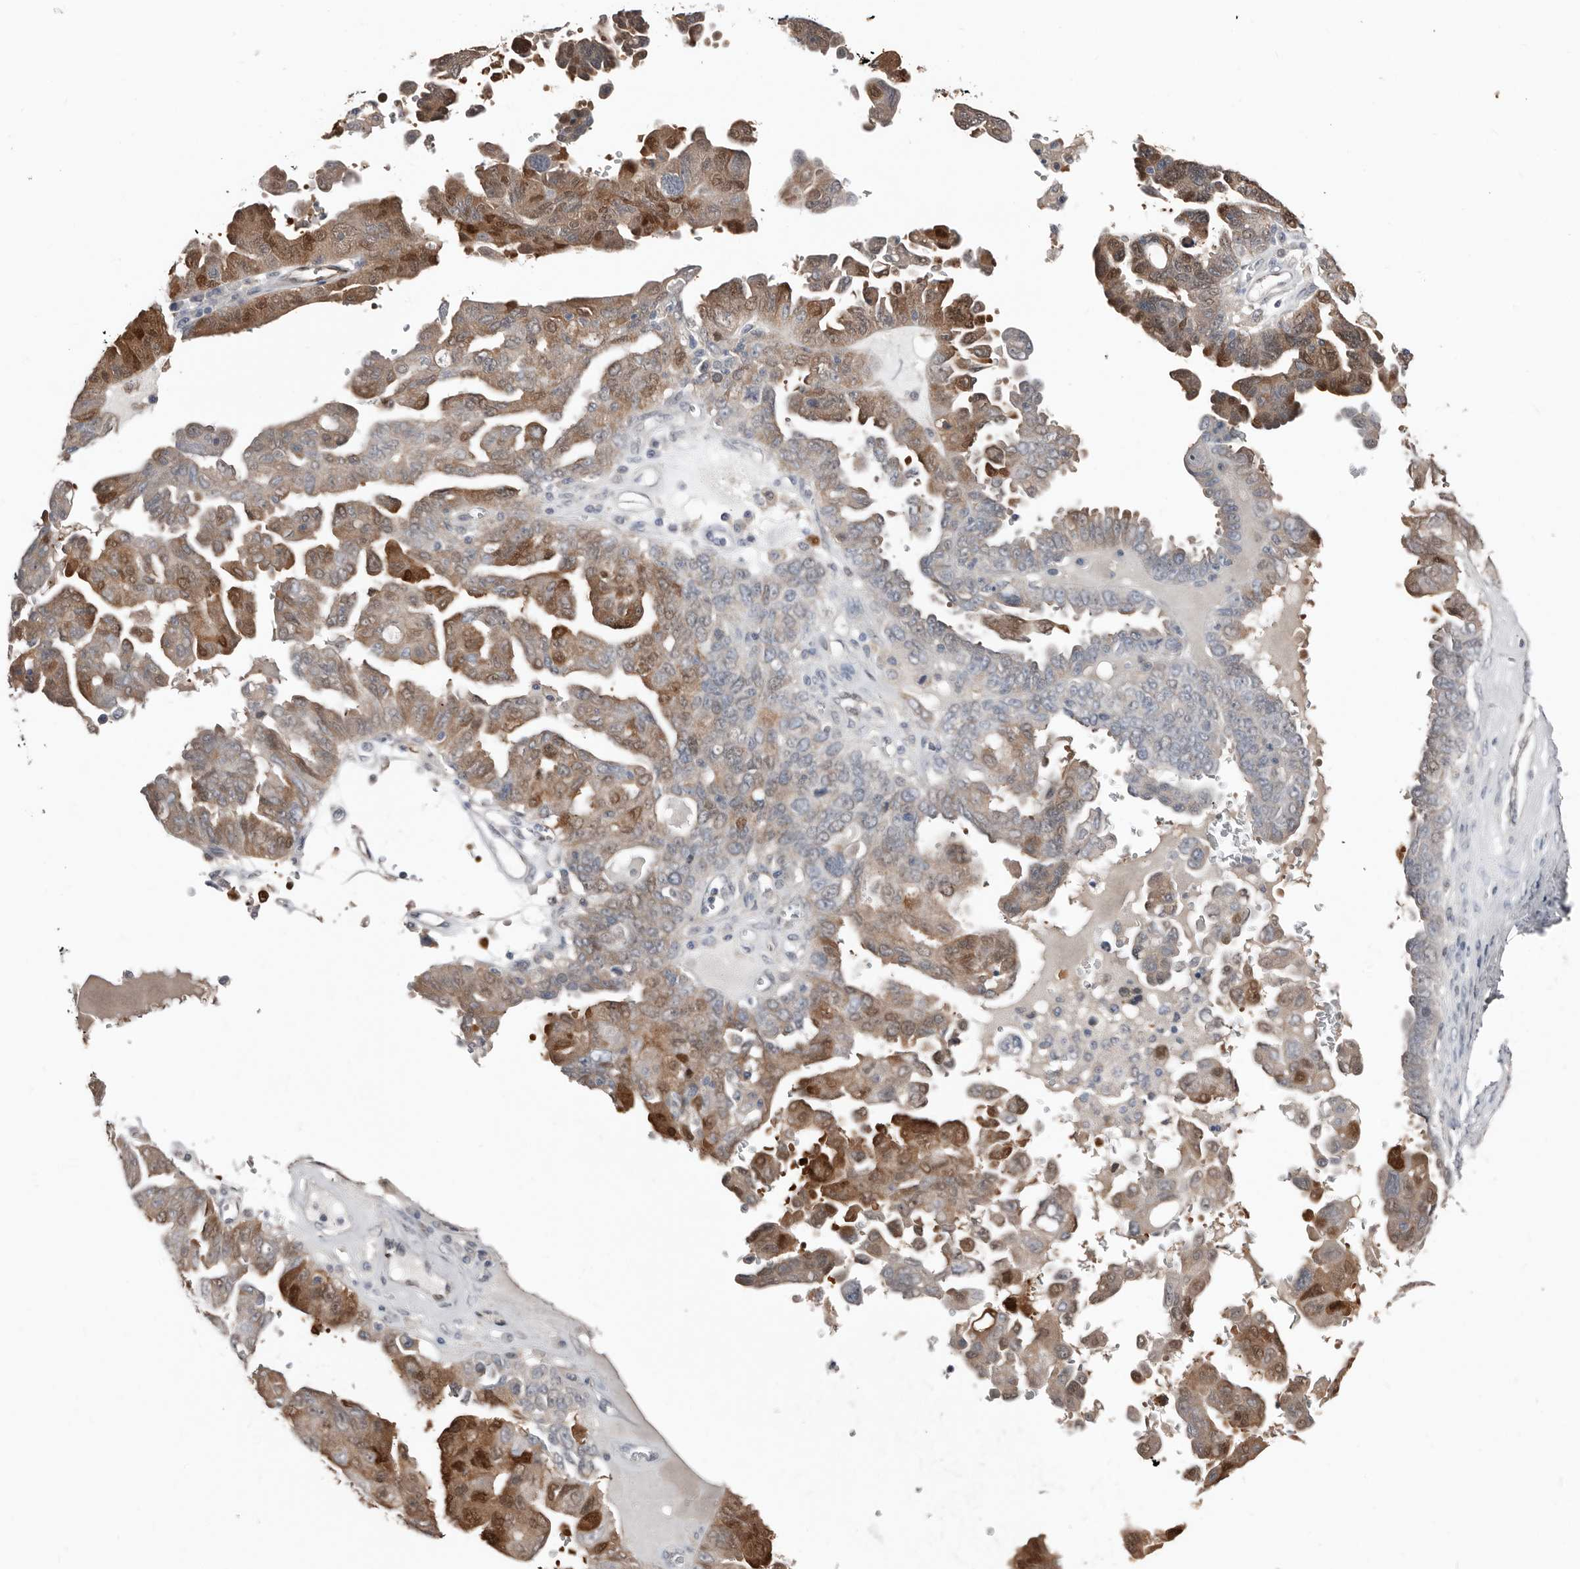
{"staining": {"intensity": "moderate", "quantity": "25%-75%", "location": "cytoplasmic/membranous"}, "tissue": "ovarian cancer", "cell_type": "Tumor cells", "image_type": "cancer", "snomed": [{"axis": "morphology", "description": "Carcinoma, endometroid"}, {"axis": "topography", "description": "Ovary"}], "caption": "An immunohistochemistry micrograph of tumor tissue is shown. Protein staining in brown shows moderate cytoplasmic/membranous positivity in ovarian cancer (endometroid carcinoma) within tumor cells.", "gene": "ASRGL1", "patient": {"sex": "female", "age": 62}}